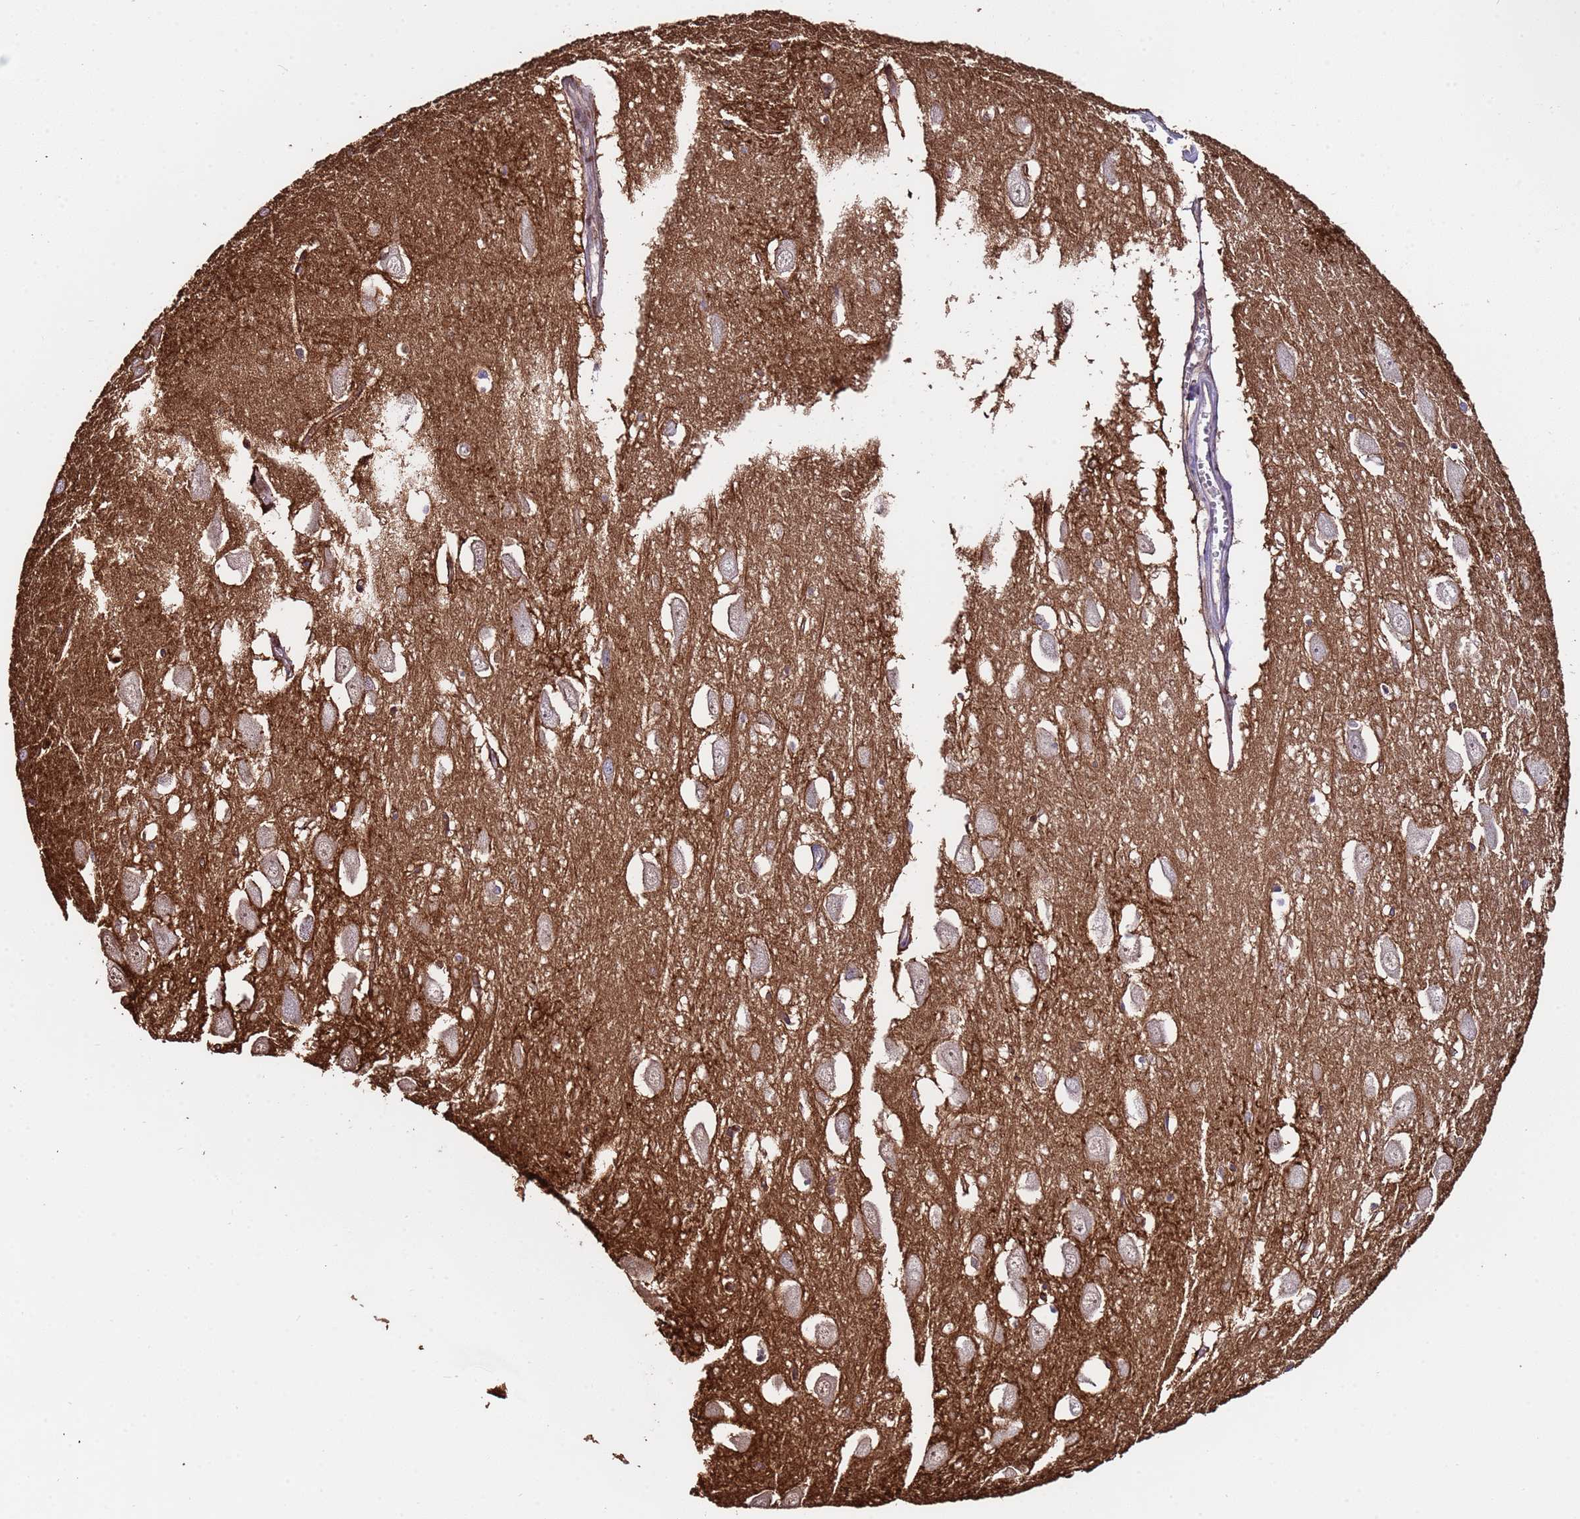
{"staining": {"intensity": "weak", "quantity": "<25%", "location": "cytoplasmic/membranous"}, "tissue": "hippocampus", "cell_type": "Glial cells", "image_type": "normal", "snomed": [{"axis": "morphology", "description": "Normal tissue, NOS"}, {"axis": "topography", "description": "Hippocampus"}], "caption": "Hippocampus stained for a protein using immunohistochemistry (IHC) displays no positivity glial cells.", "gene": "ZNF248", "patient": {"sex": "female", "age": 64}}